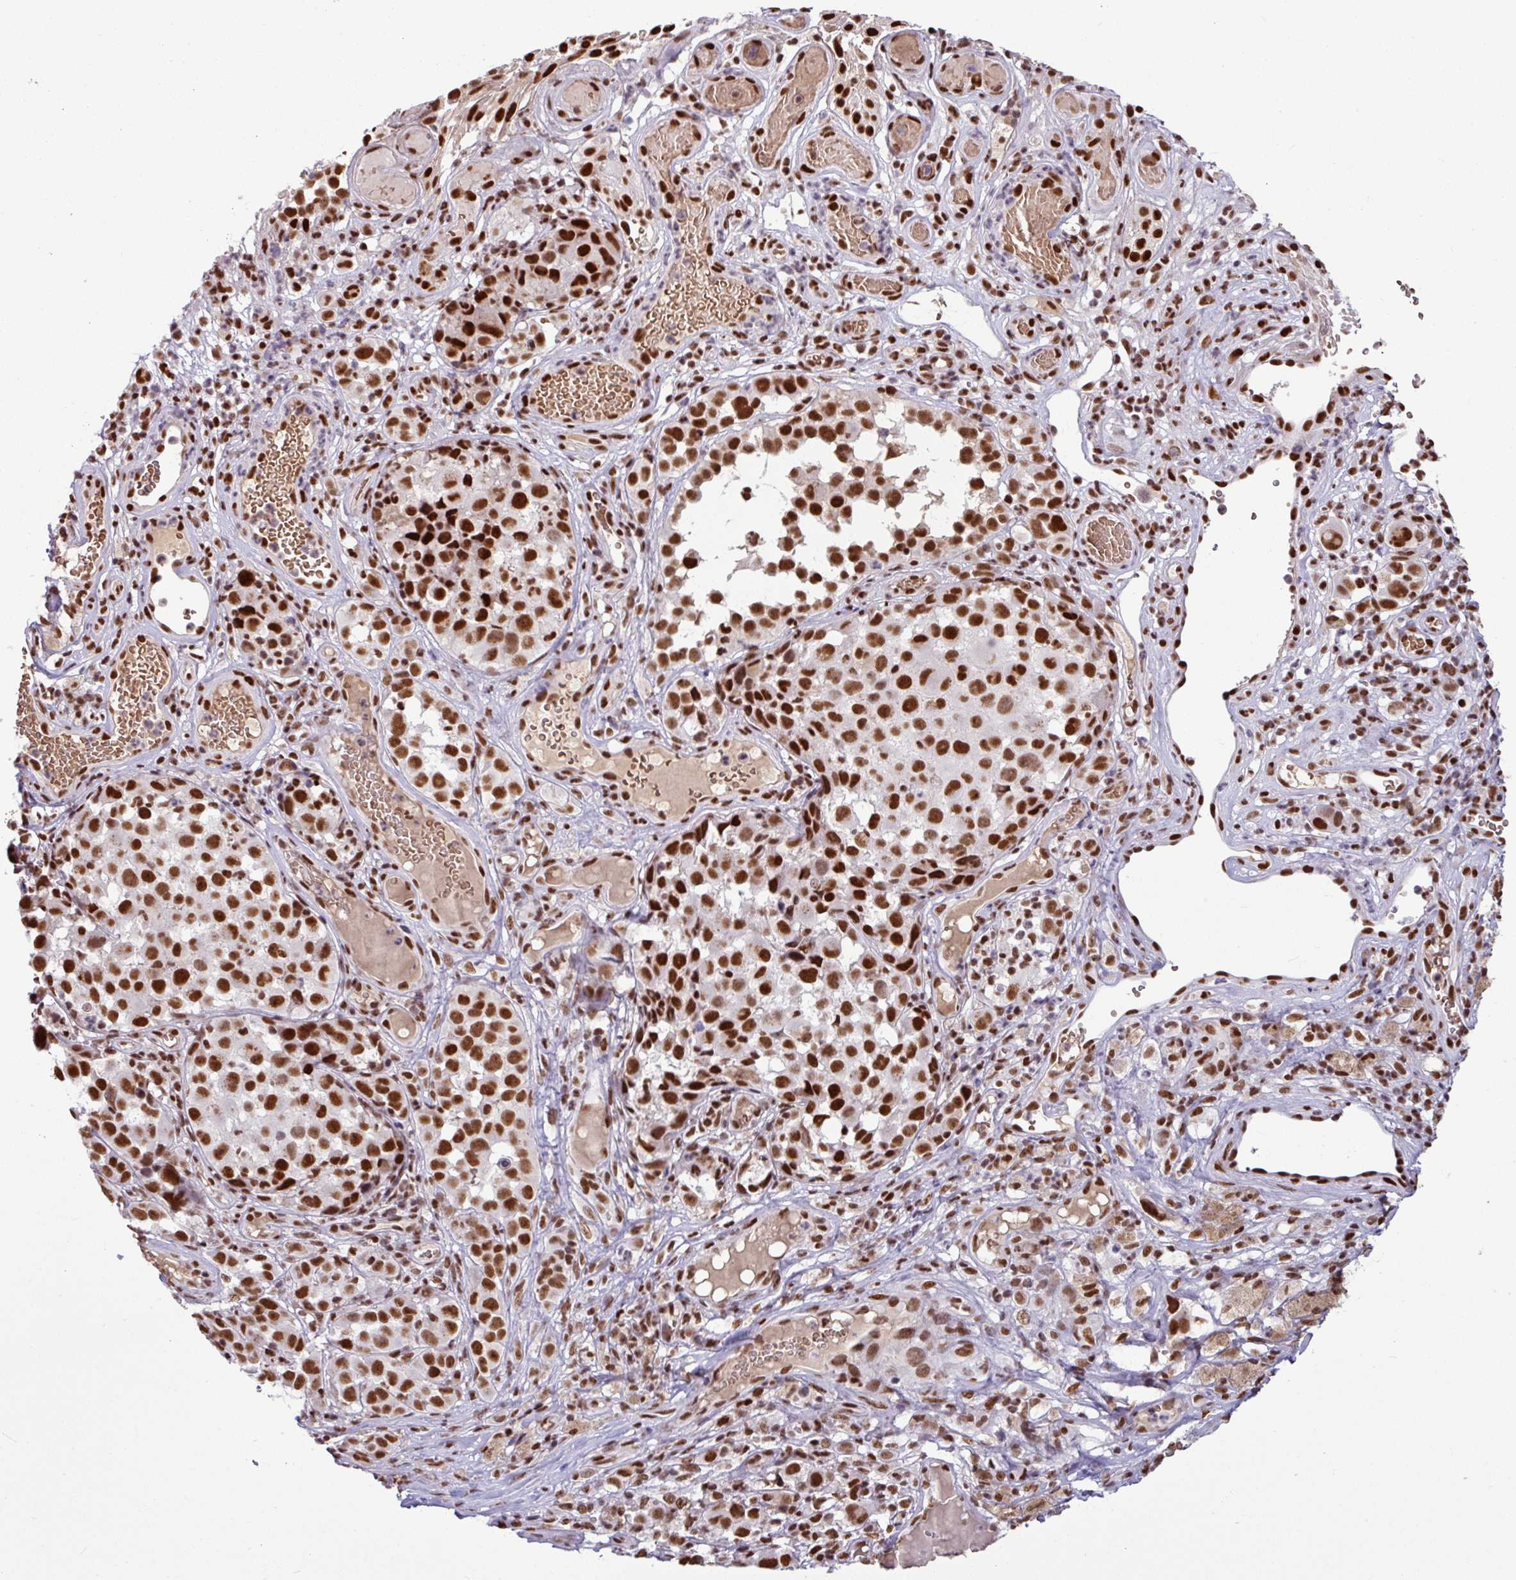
{"staining": {"intensity": "strong", "quantity": ">75%", "location": "nuclear"}, "tissue": "melanoma", "cell_type": "Tumor cells", "image_type": "cancer", "snomed": [{"axis": "morphology", "description": "Malignant melanoma, NOS"}, {"axis": "topography", "description": "Skin"}], "caption": "Melanoma was stained to show a protein in brown. There is high levels of strong nuclear expression in approximately >75% of tumor cells. The staining was performed using DAB (3,3'-diaminobenzidine) to visualize the protein expression in brown, while the nuclei were stained in blue with hematoxylin (Magnification: 20x).", "gene": "TDG", "patient": {"sex": "male", "age": 64}}